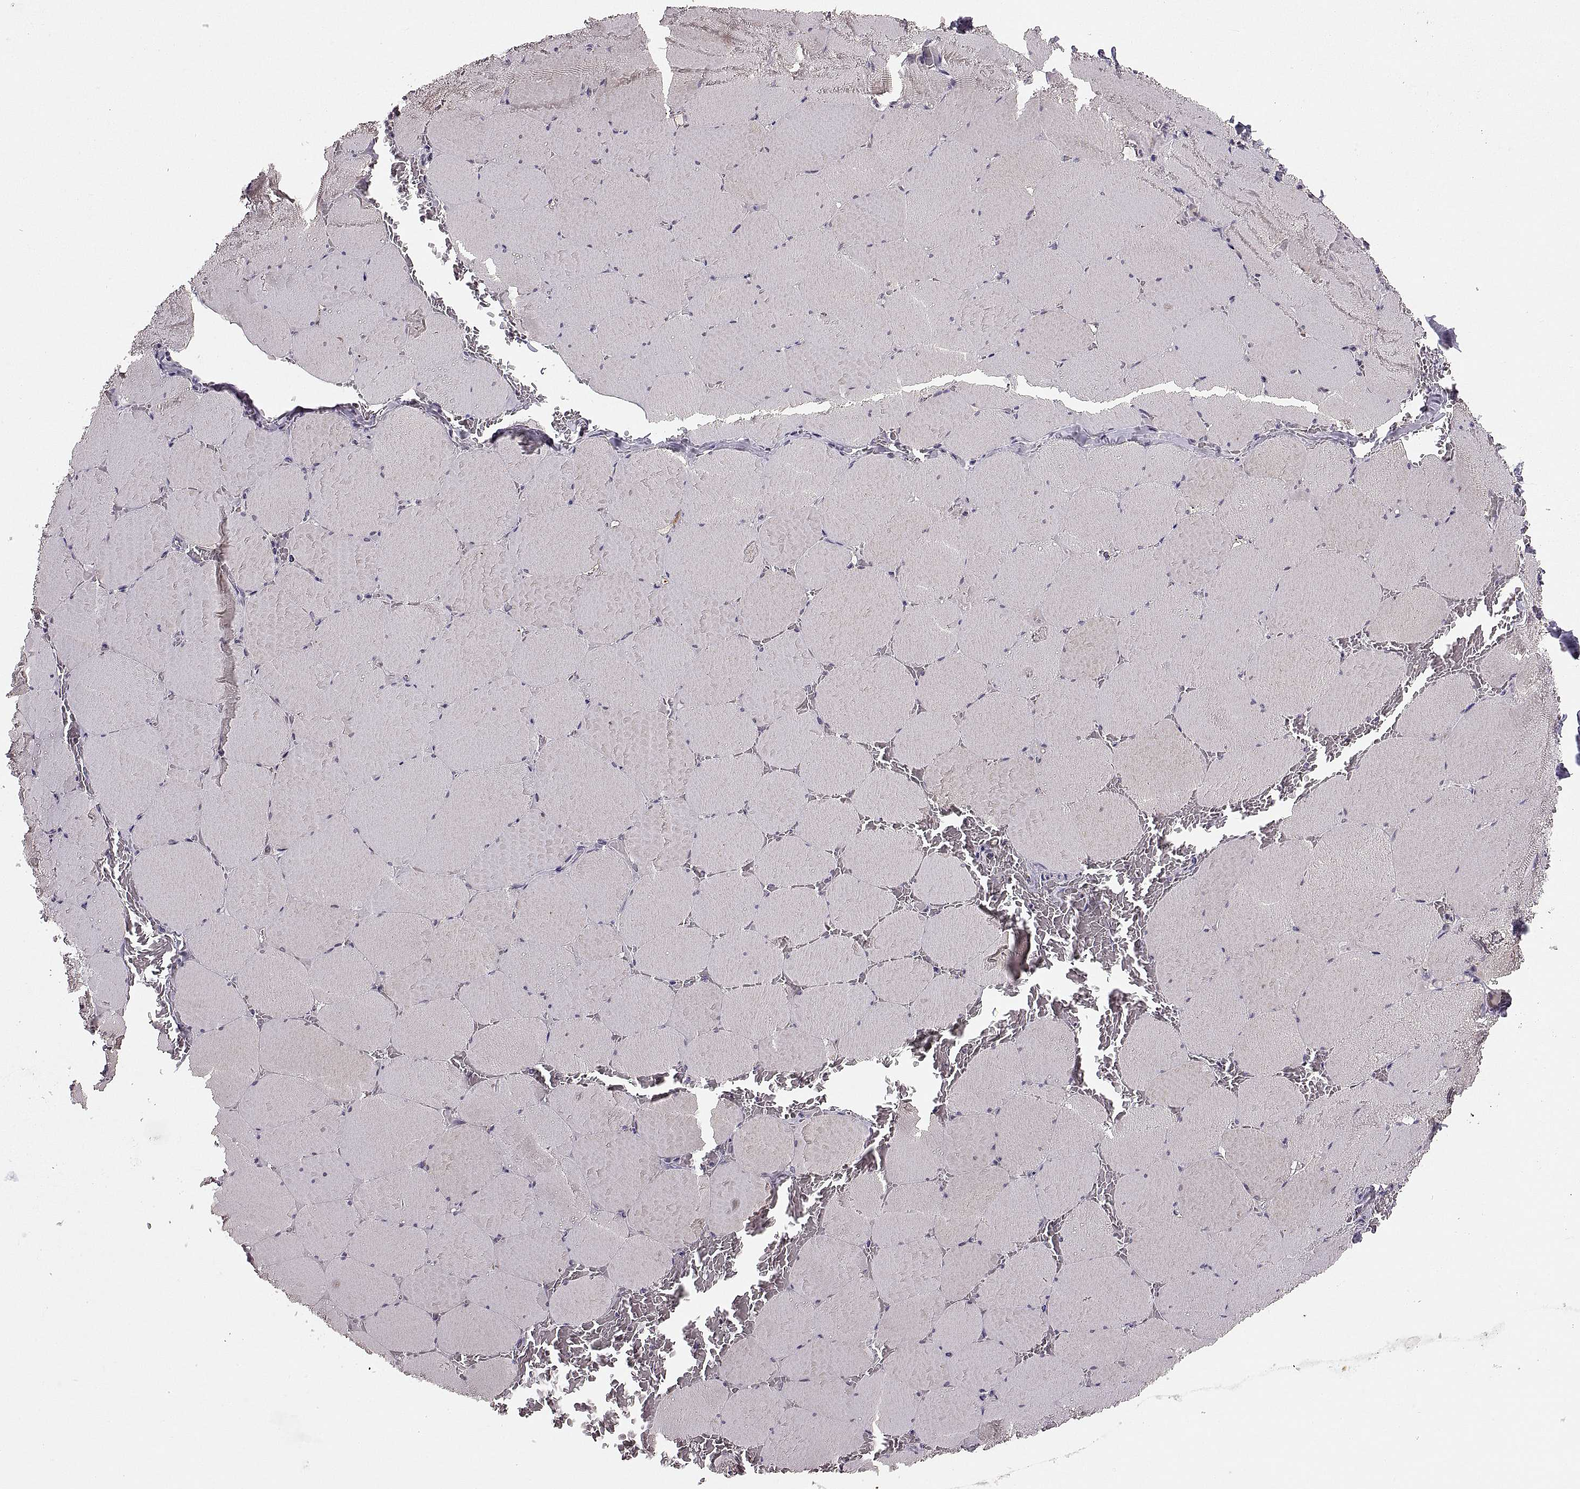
{"staining": {"intensity": "negative", "quantity": "none", "location": "none"}, "tissue": "skeletal muscle", "cell_type": "Myocytes", "image_type": "normal", "snomed": [{"axis": "morphology", "description": "Normal tissue, NOS"}, {"axis": "morphology", "description": "Malignant melanoma, Metastatic site"}, {"axis": "topography", "description": "Skeletal muscle"}], "caption": "Myocytes are negative for protein expression in normal human skeletal muscle. The staining was performed using DAB to visualize the protein expression in brown, while the nuclei were stained in blue with hematoxylin (Magnification: 20x).", "gene": "ADH6", "patient": {"sex": "male", "age": 50}}